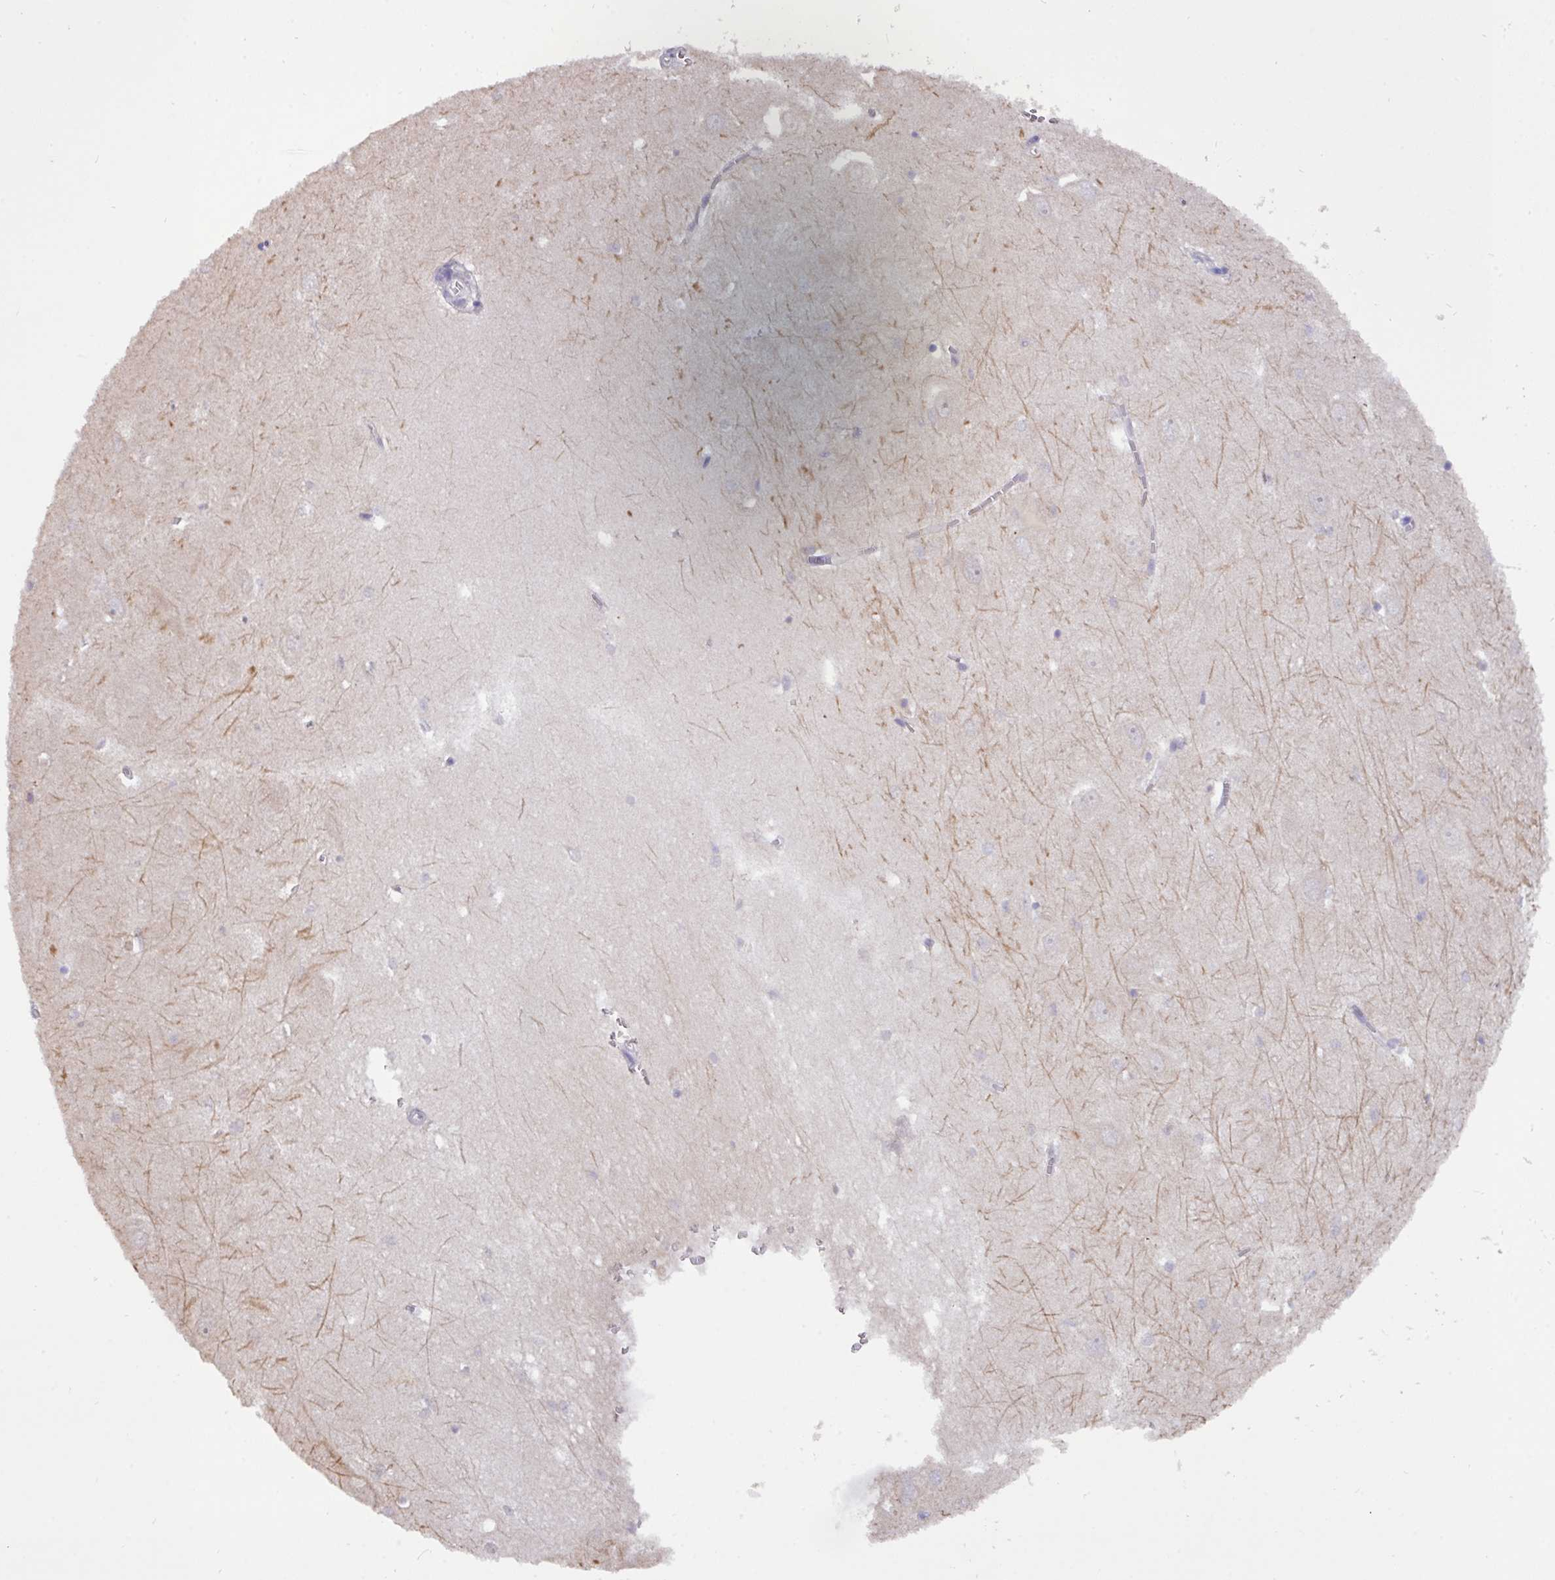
{"staining": {"intensity": "negative", "quantity": "none", "location": "none"}, "tissue": "hippocampus", "cell_type": "Glial cells", "image_type": "normal", "snomed": [{"axis": "morphology", "description": "Normal tissue, NOS"}, {"axis": "topography", "description": "Hippocampus"}], "caption": "This is a micrograph of IHC staining of unremarkable hippocampus, which shows no staining in glial cells. (DAB immunohistochemistry, high magnification).", "gene": "PAX8", "patient": {"sex": "female", "age": 64}}